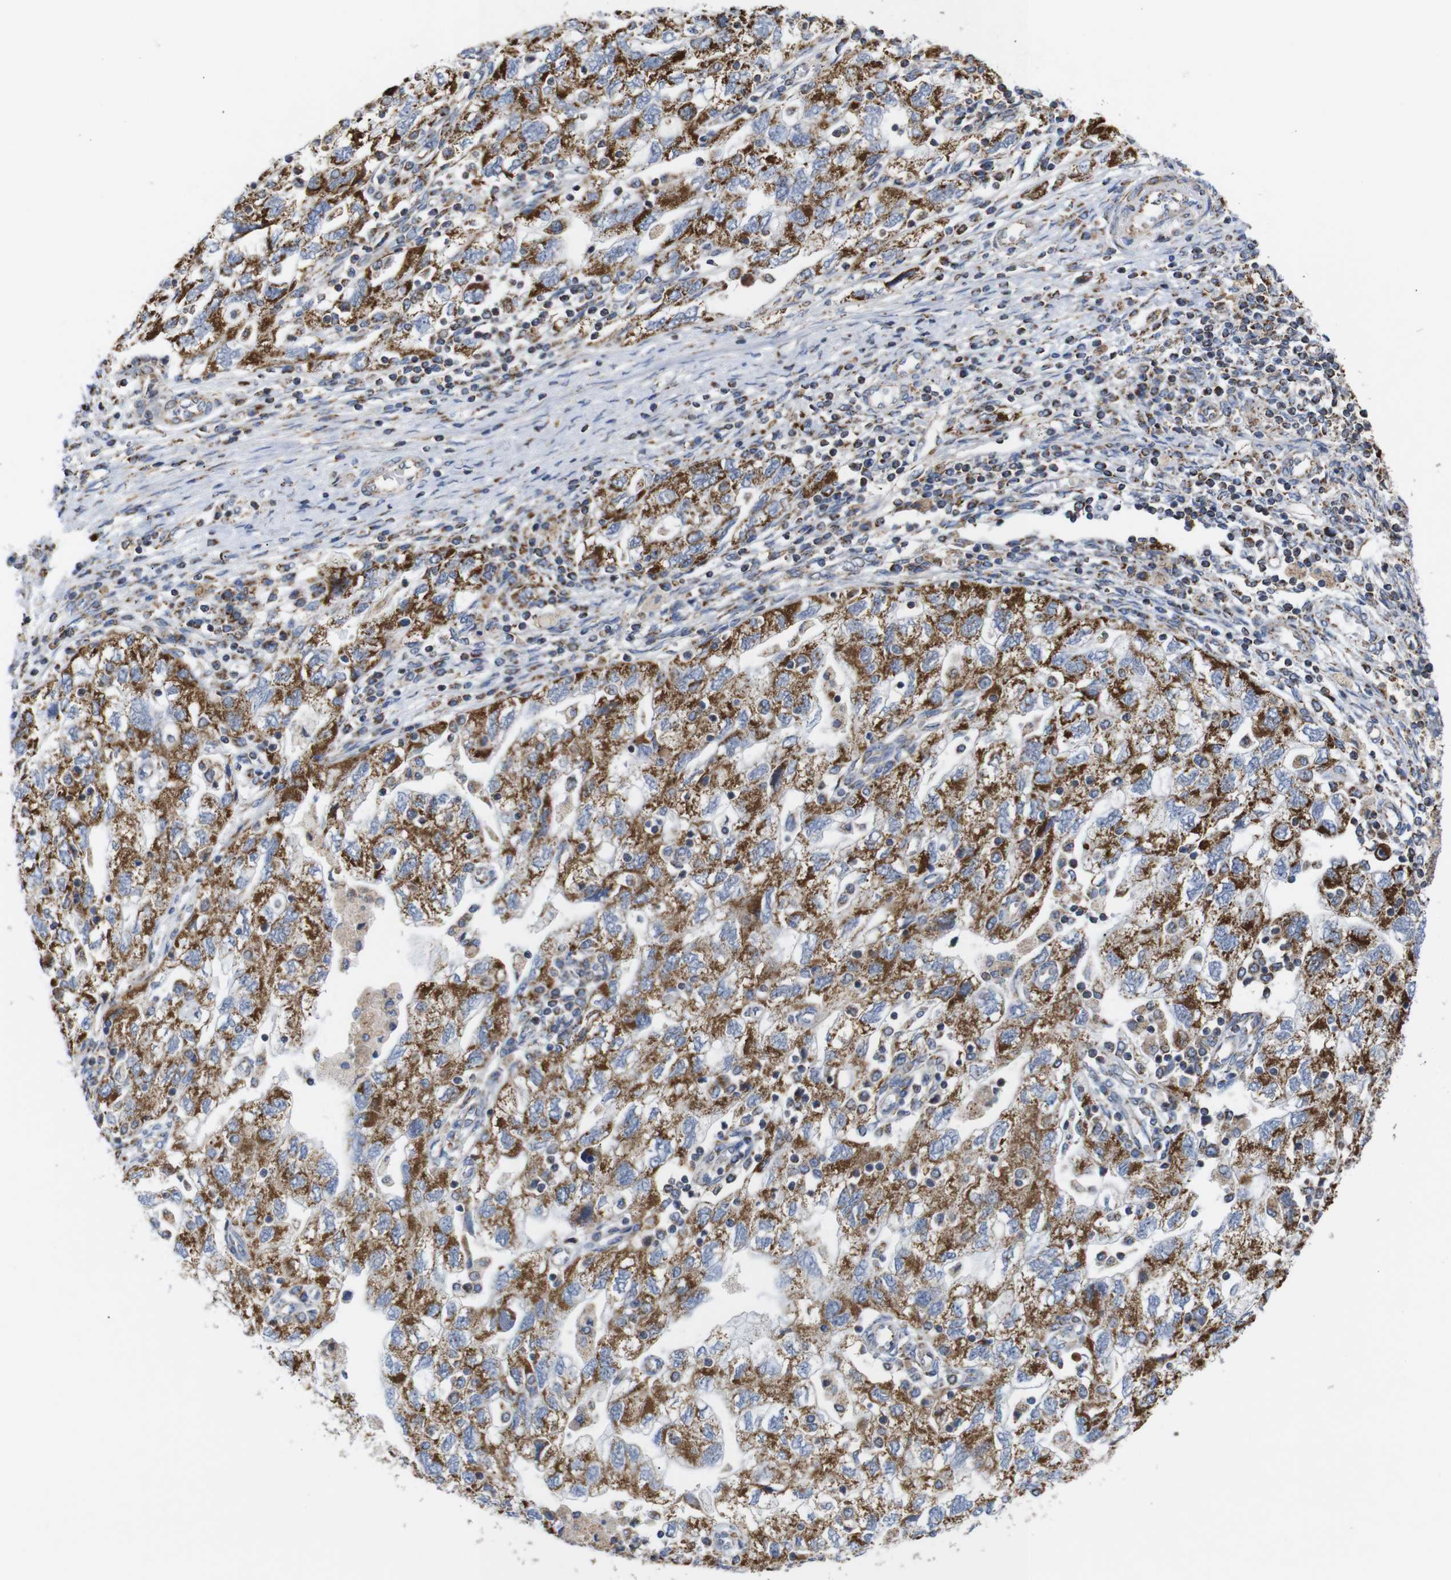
{"staining": {"intensity": "strong", "quantity": ">75%", "location": "cytoplasmic/membranous"}, "tissue": "ovarian cancer", "cell_type": "Tumor cells", "image_type": "cancer", "snomed": [{"axis": "morphology", "description": "Carcinoma, NOS"}, {"axis": "morphology", "description": "Cystadenocarcinoma, serous, NOS"}, {"axis": "topography", "description": "Ovary"}], "caption": "Strong cytoplasmic/membranous positivity for a protein is seen in about >75% of tumor cells of carcinoma (ovarian) using immunohistochemistry (IHC).", "gene": "FAM171B", "patient": {"sex": "female", "age": 69}}